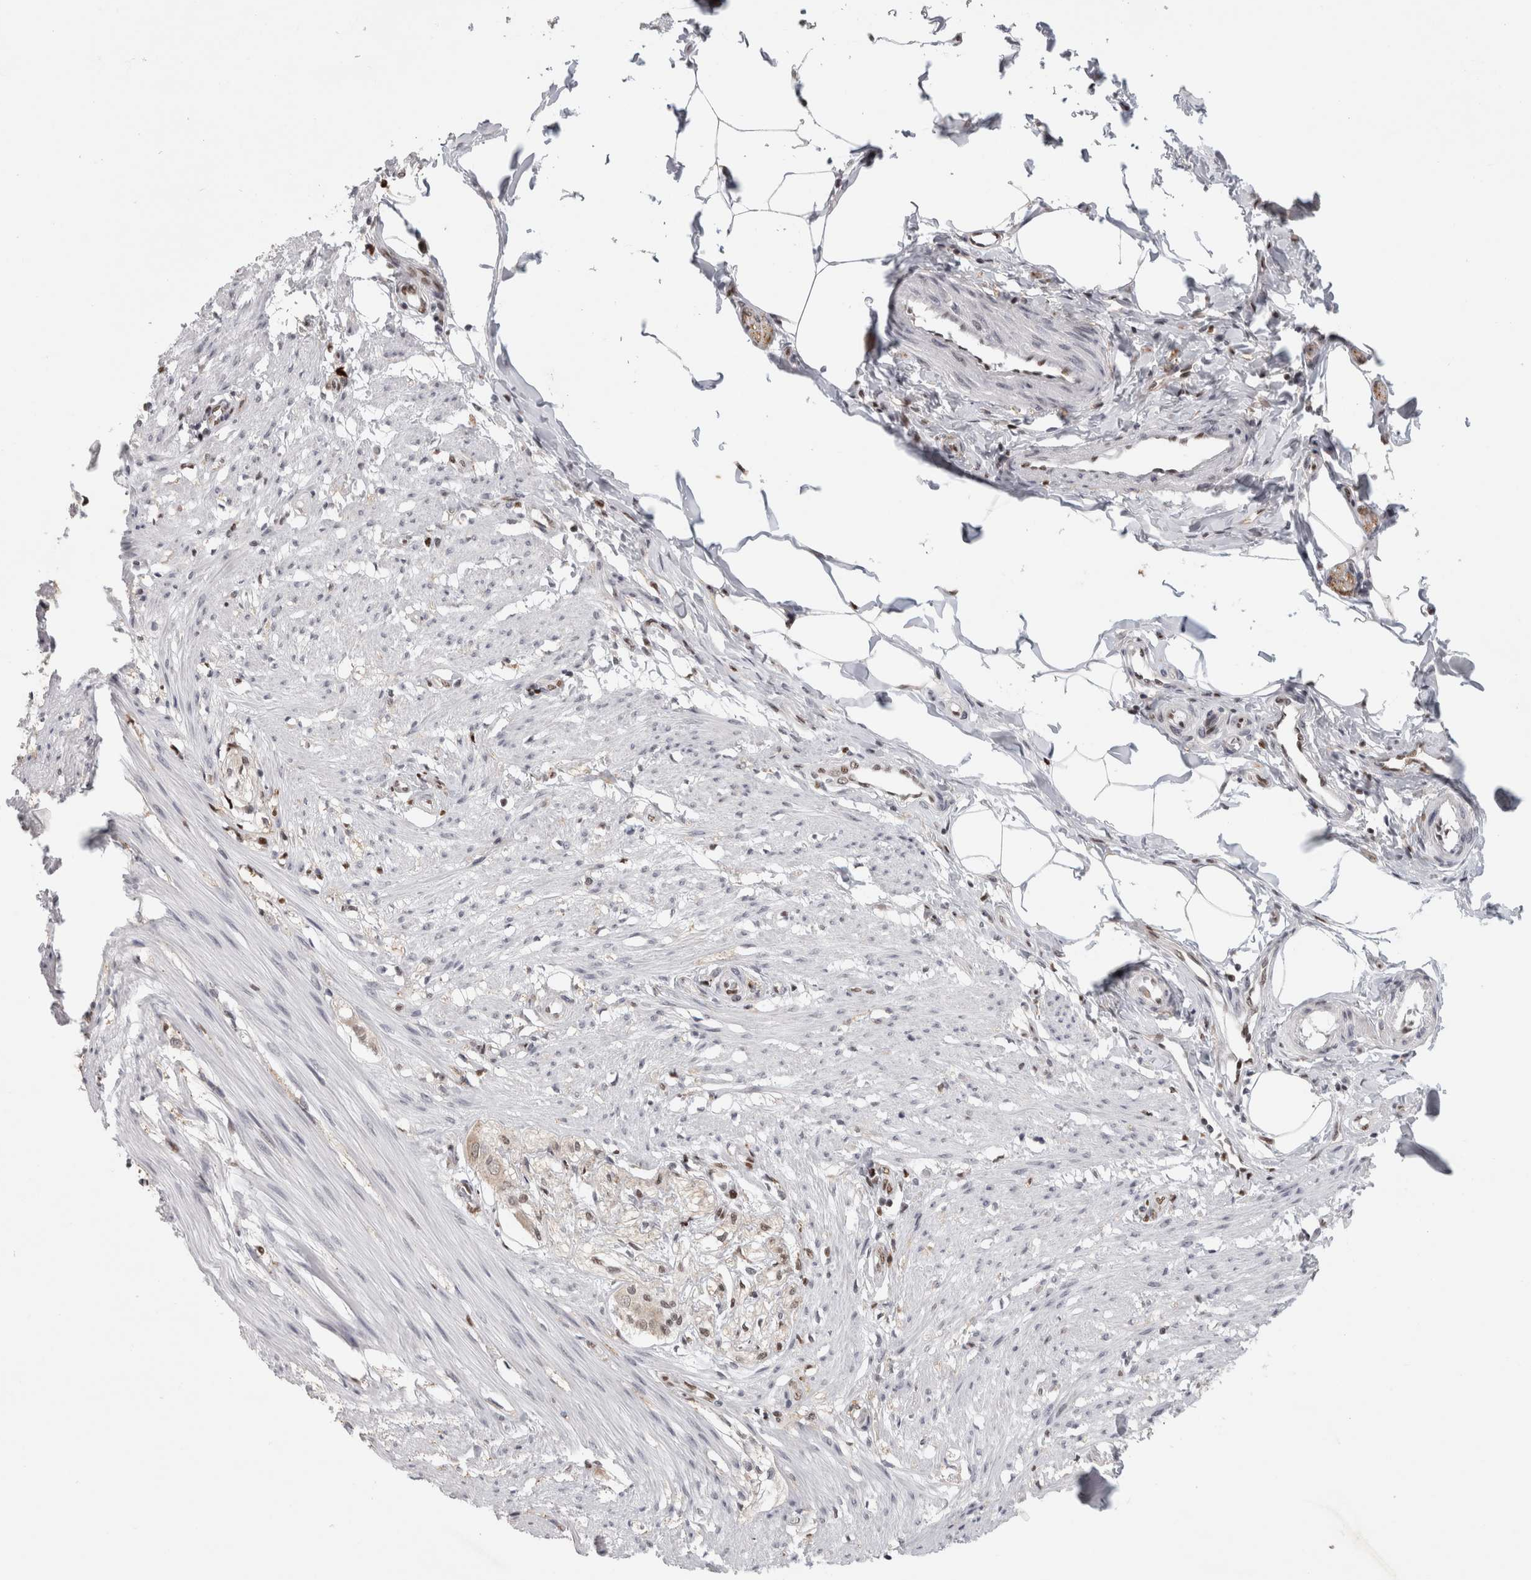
{"staining": {"intensity": "weak", "quantity": "<25%", "location": "nuclear"}, "tissue": "smooth muscle", "cell_type": "Smooth muscle cells", "image_type": "normal", "snomed": [{"axis": "morphology", "description": "Normal tissue, NOS"}, {"axis": "morphology", "description": "Adenocarcinoma, NOS"}, {"axis": "topography", "description": "Smooth muscle"}, {"axis": "topography", "description": "Colon"}], "caption": "High magnification brightfield microscopy of benign smooth muscle stained with DAB (brown) and counterstained with hematoxylin (blue): smooth muscle cells show no significant expression. (DAB immunohistochemistry, high magnification).", "gene": "SRARP", "patient": {"sex": "male", "age": 14}}